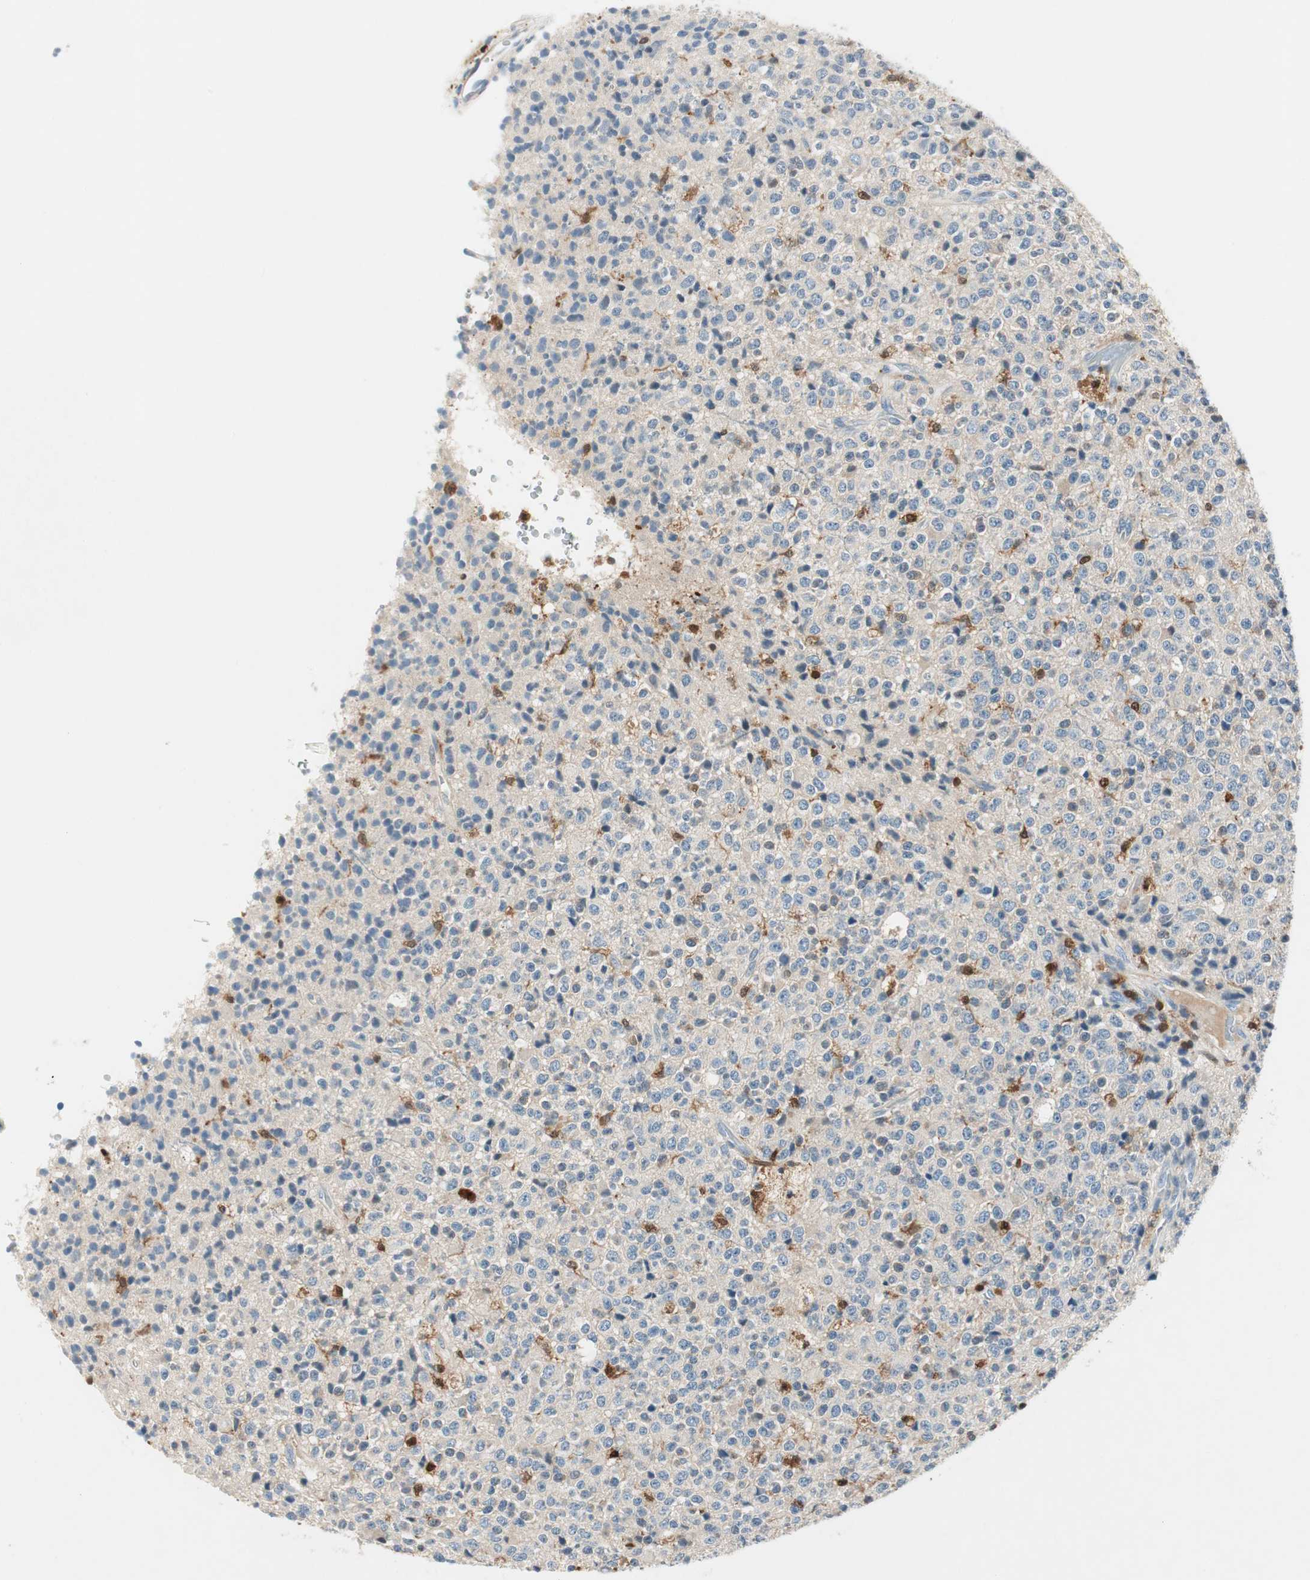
{"staining": {"intensity": "negative", "quantity": "none", "location": "none"}, "tissue": "glioma", "cell_type": "Tumor cells", "image_type": "cancer", "snomed": [{"axis": "morphology", "description": "Glioma, malignant, High grade"}, {"axis": "topography", "description": "pancreas cauda"}], "caption": "Malignant glioma (high-grade) was stained to show a protein in brown. There is no significant staining in tumor cells.", "gene": "COTL1", "patient": {"sex": "male", "age": 60}}